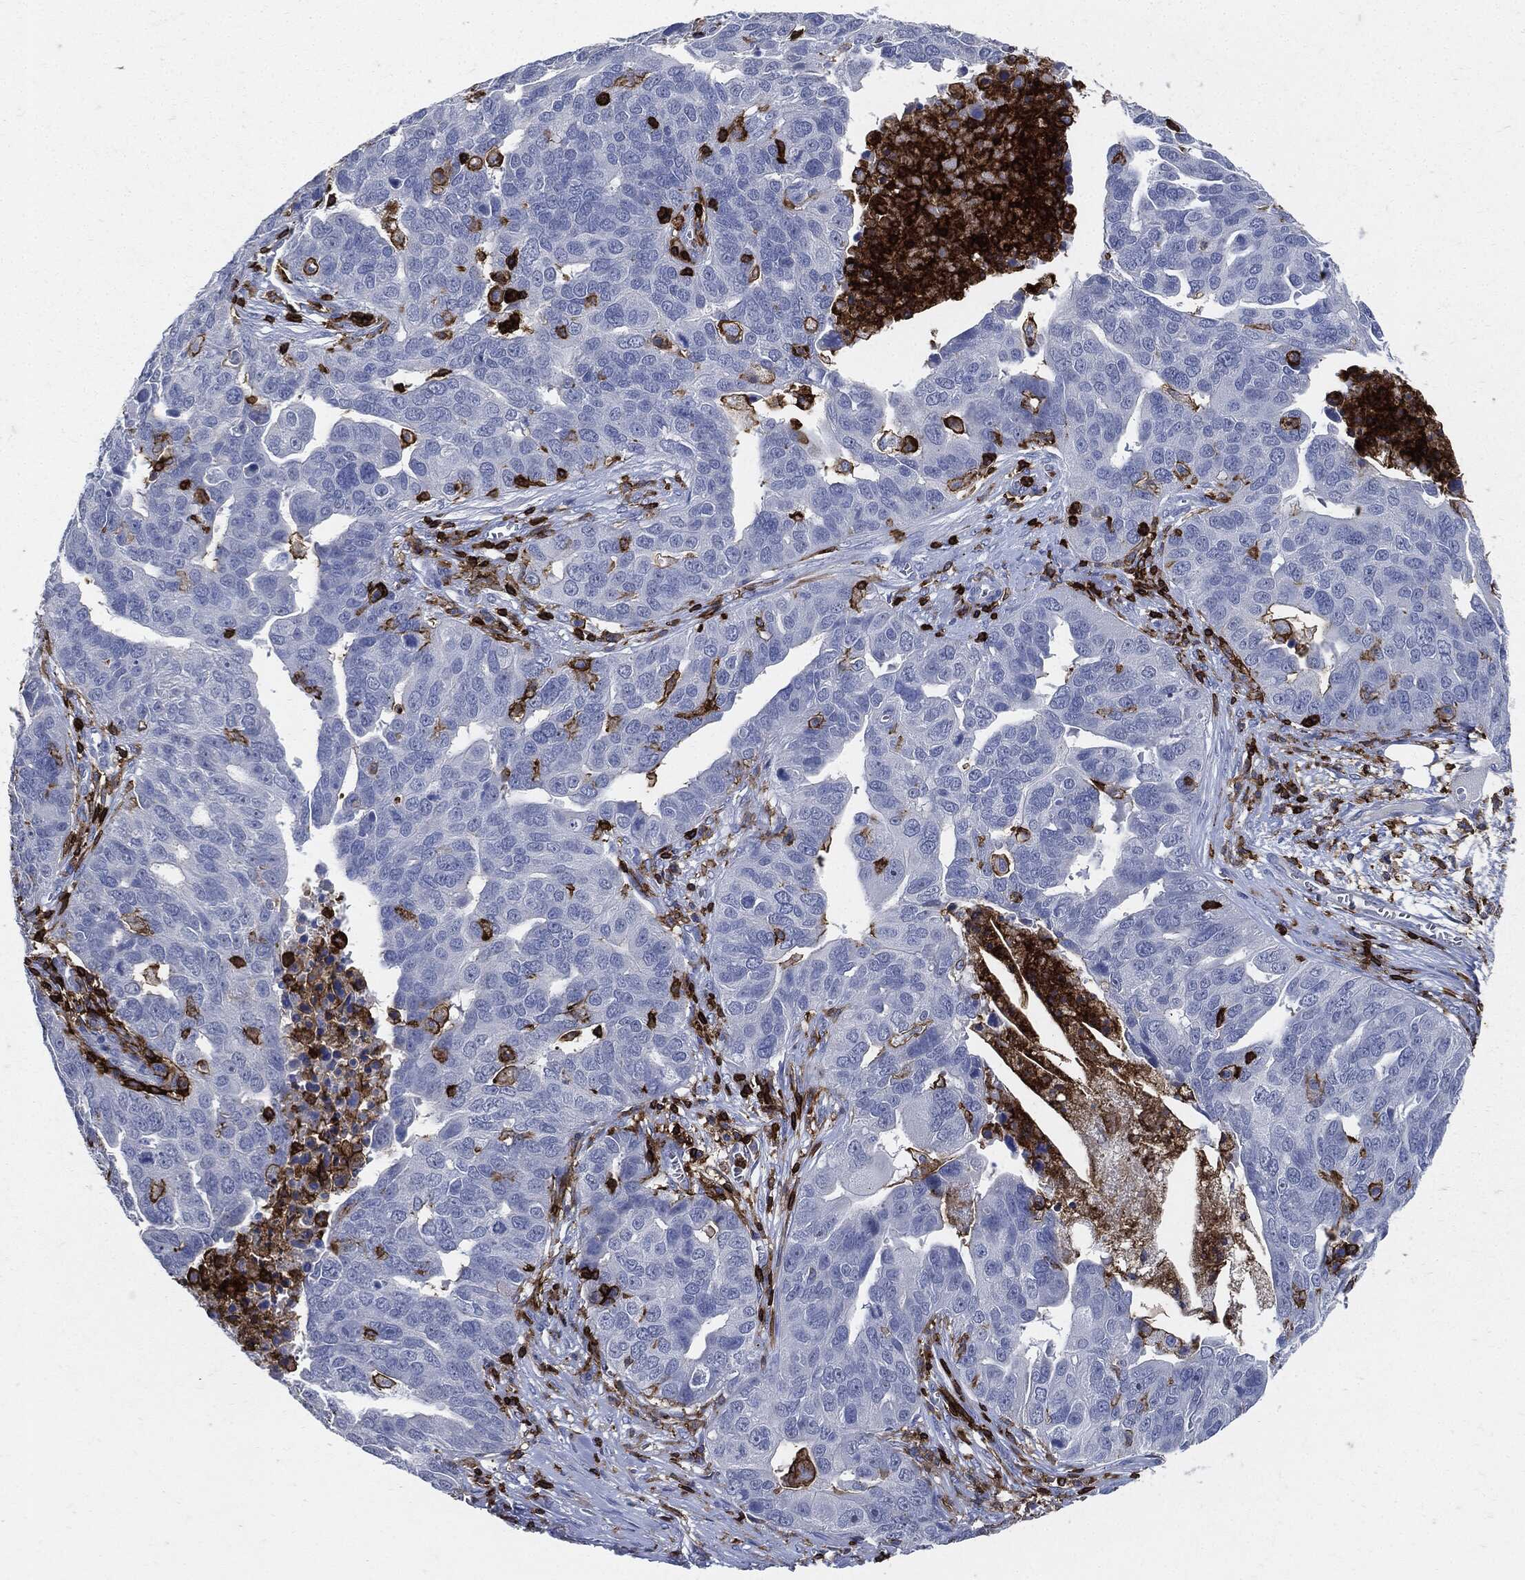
{"staining": {"intensity": "negative", "quantity": "none", "location": "none"}, "tissue": "ovarian cancer", "cell_type": "Tumor cells", "image_type": "cancer", "snomed": [{"axis": "morphology", "description": "Carcinoma, endometroid"}, {"axis": "topography", "description": "Soft tissue"}, {"axis": "topography", "description": "Ovary"}], "caption": "Protein analysis of endometroid carcinoma (ovarian) shows no significant staining in tumor cells. (IHC, brightfield microscopy, high magnification).", "gene": "PTPRC", "patient": {"sex": "female", "age": 52}}